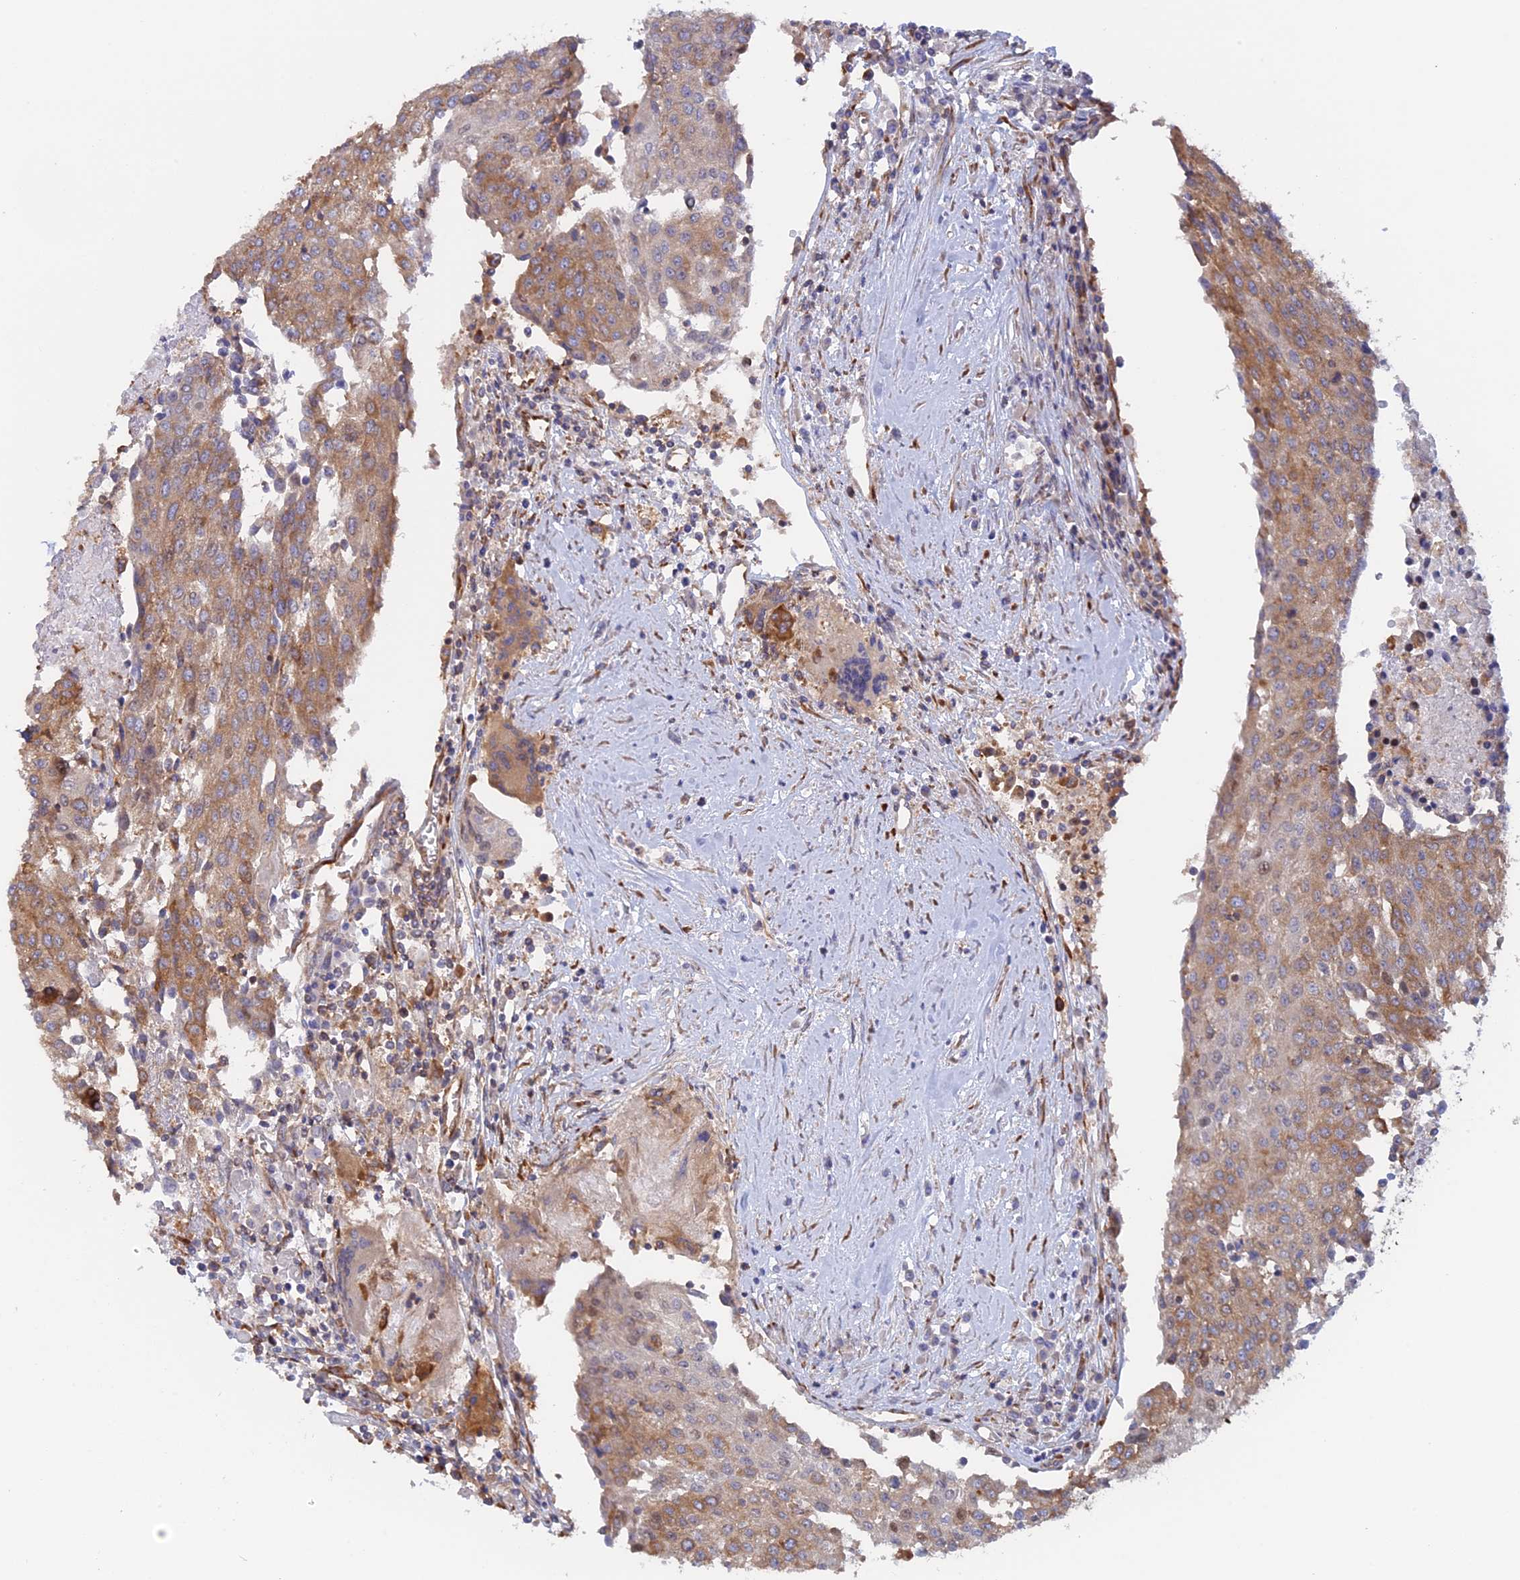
{"staining": {"intensity": "moderate", "quantity": ">75%", "location": "cytoplasmic/membranous"}, "tissue": "urothelial cancer", "cell_type": "Tumor cells", "image_type": "cancer", "snomed": [{"axis": "morphology", "description": "Urothelial carcinoma, High grade"}, {"axis": "topography", "description": "Urinary bladder"}], "caption": "Moderate cytoplasmic/membranous staining is identified in approximately >75% of tumor cells in urothelial cancer.", "gene": "GMIP", "patient": {"sex": "female", "age": 85}}